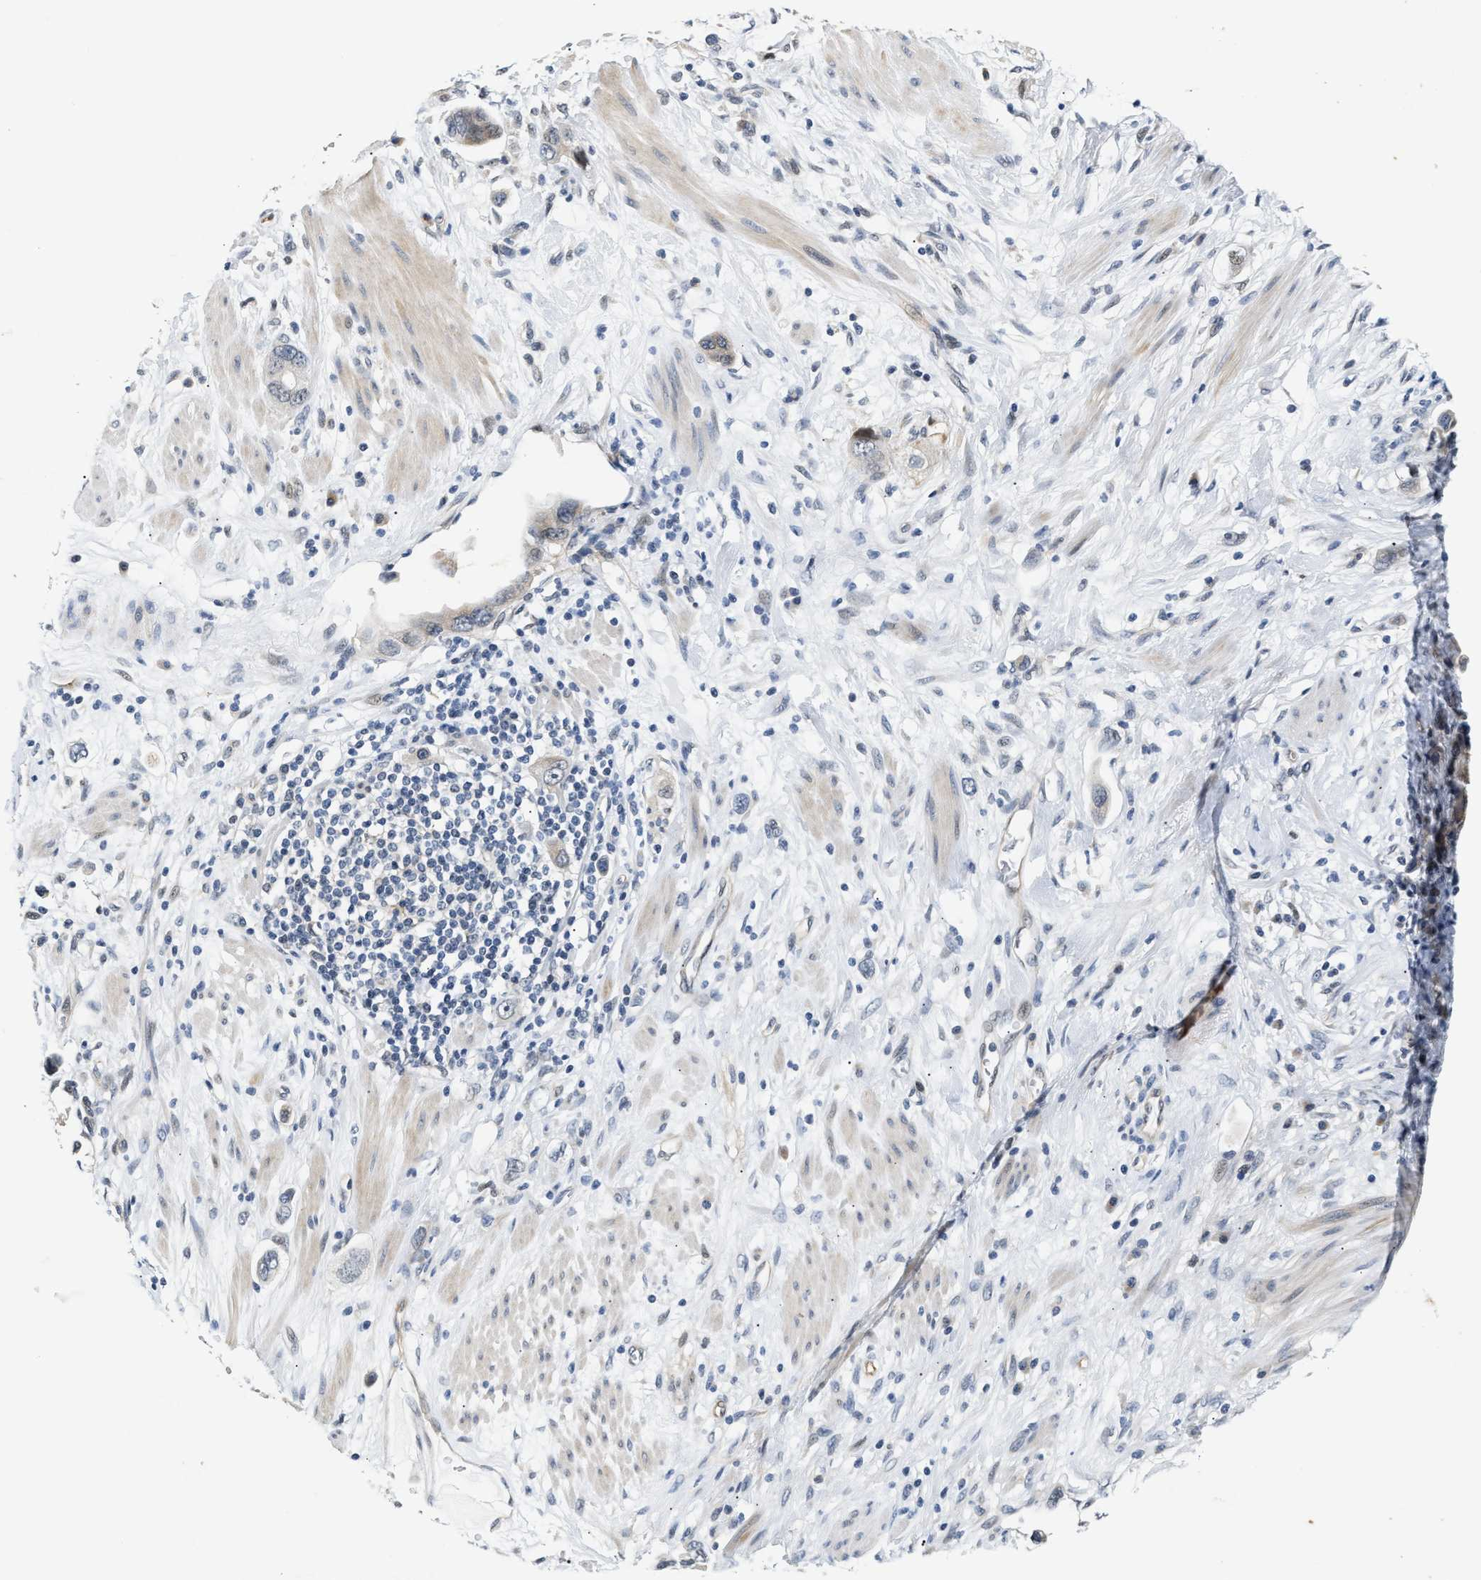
{"staining": {"intensity": "weak", "quantity": "<25%", "location": "cytoplasmic/membranous"}, "tissue": "stomach cancer", "cell_type": "Tumor cells", "image_type": "cancer", "snomed": [{"axis": "morphology", "description": "Adenocarcinoma, NOS"}, {"axis": "topography", "description": "Stomach, lower"}], "caption": "This photomicrograph is of stomach cancer (adenocarcinoma) stained with IHC to label a protein in brown with the nuclei are counter-stained blue. There is no positivity in tumor cells.", "gene": "PPM1H", "patient": {"sex": "female", "age": 93}}